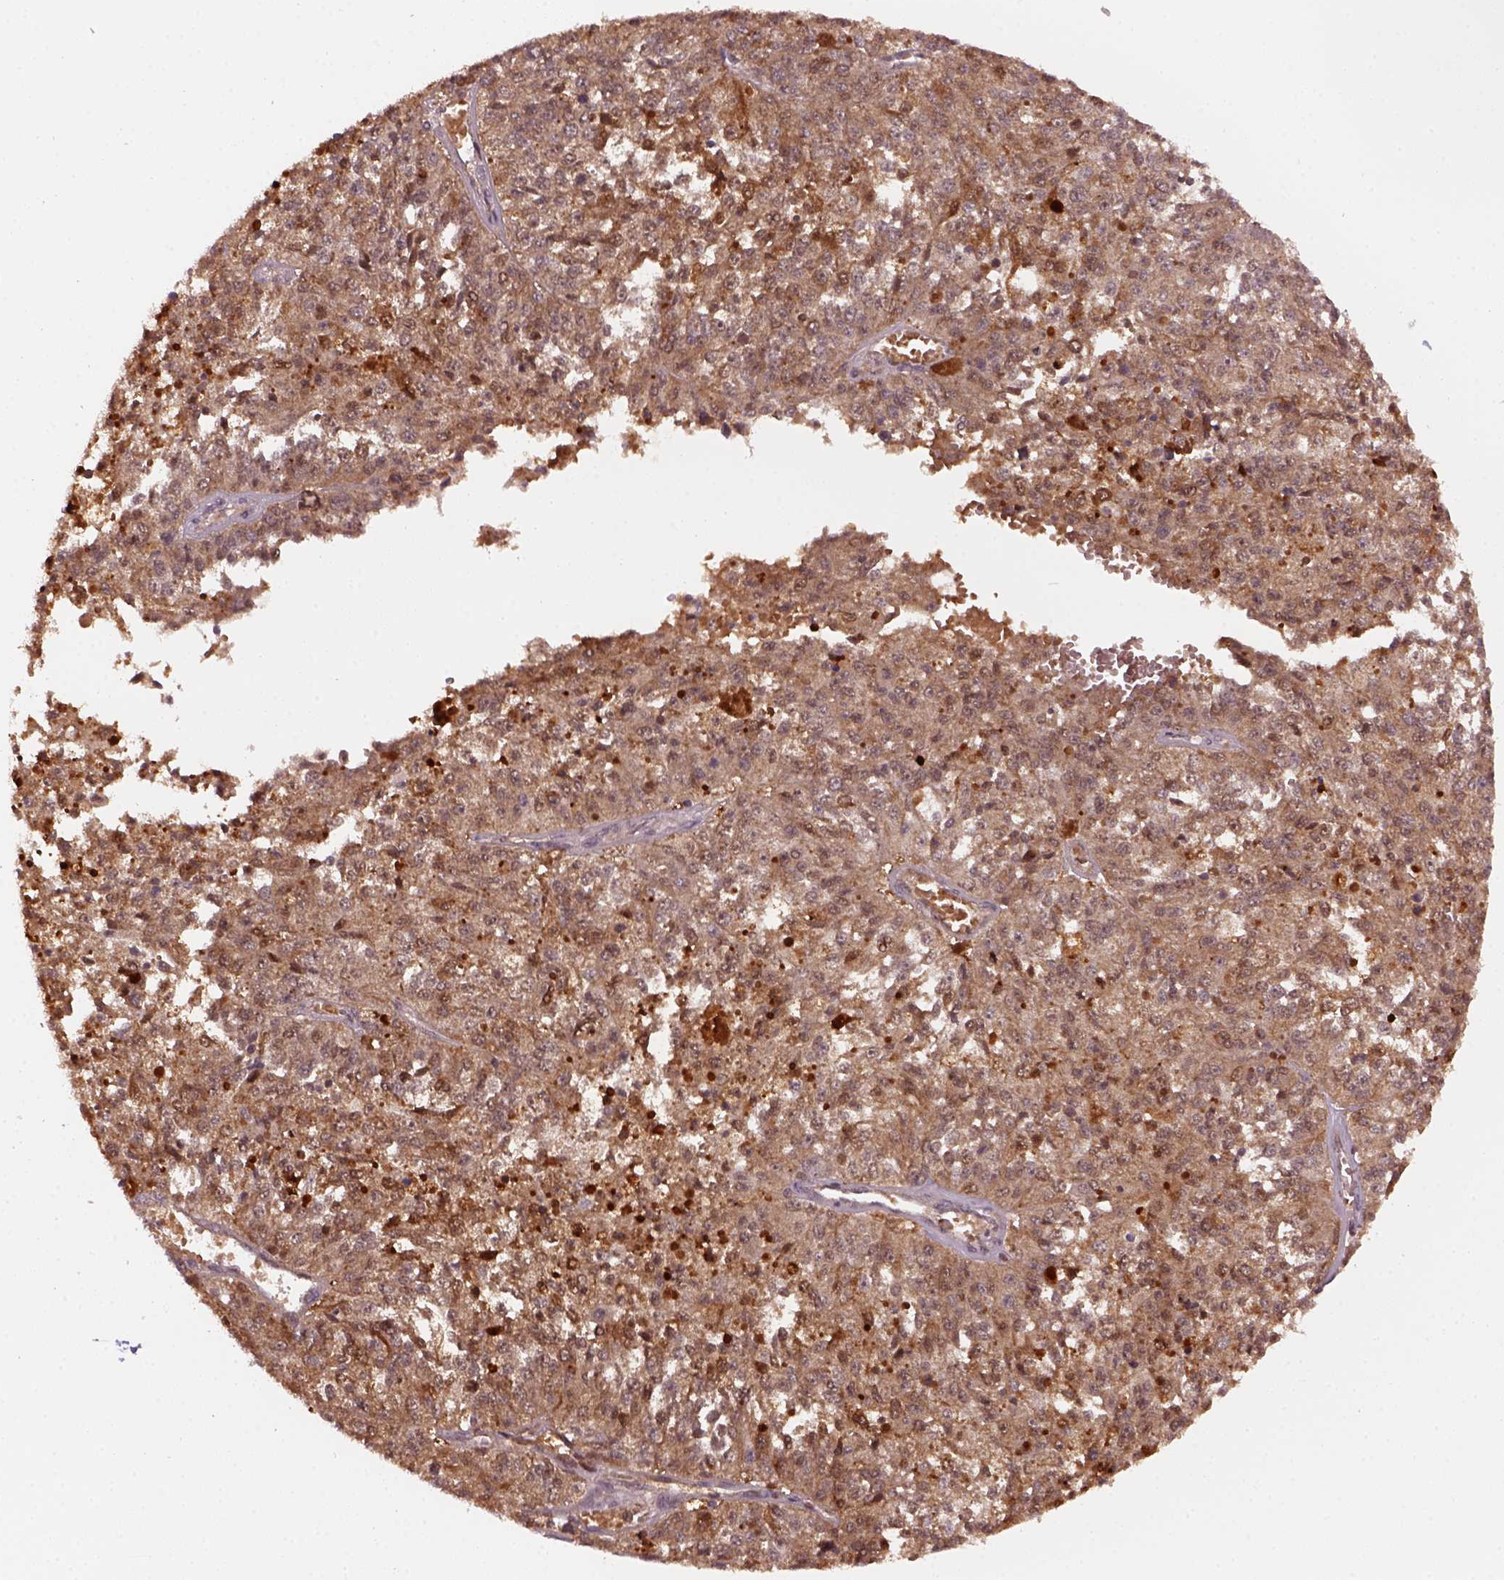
{"staining": {"intensity": "moderate", "quantity": ">75%", "location": "cytoplasmic/membranous,nuclear"}, "tissue": "melanoma", "cell_type": "Tumor cells", "image_type": "cancer", "snomed": [{"axis": "morphology", "description": "Malignant melanoma, Metastatic site"}, {"axis": "topography", "description": "Lymph node"}], "caption": "An immunohistochemistry (IHC) histopathology image of tumor tissue is shown. Protein staining in brown labels moderate cytoplasmic/membranous and nuclear positivity in malignant melanoma (metastatic site) within tumor cells. (DAB = brown stain, brightfield microscopy at high magnification).", "gene": "GOT1", "patient": {"sex": "female", "age": 64}}